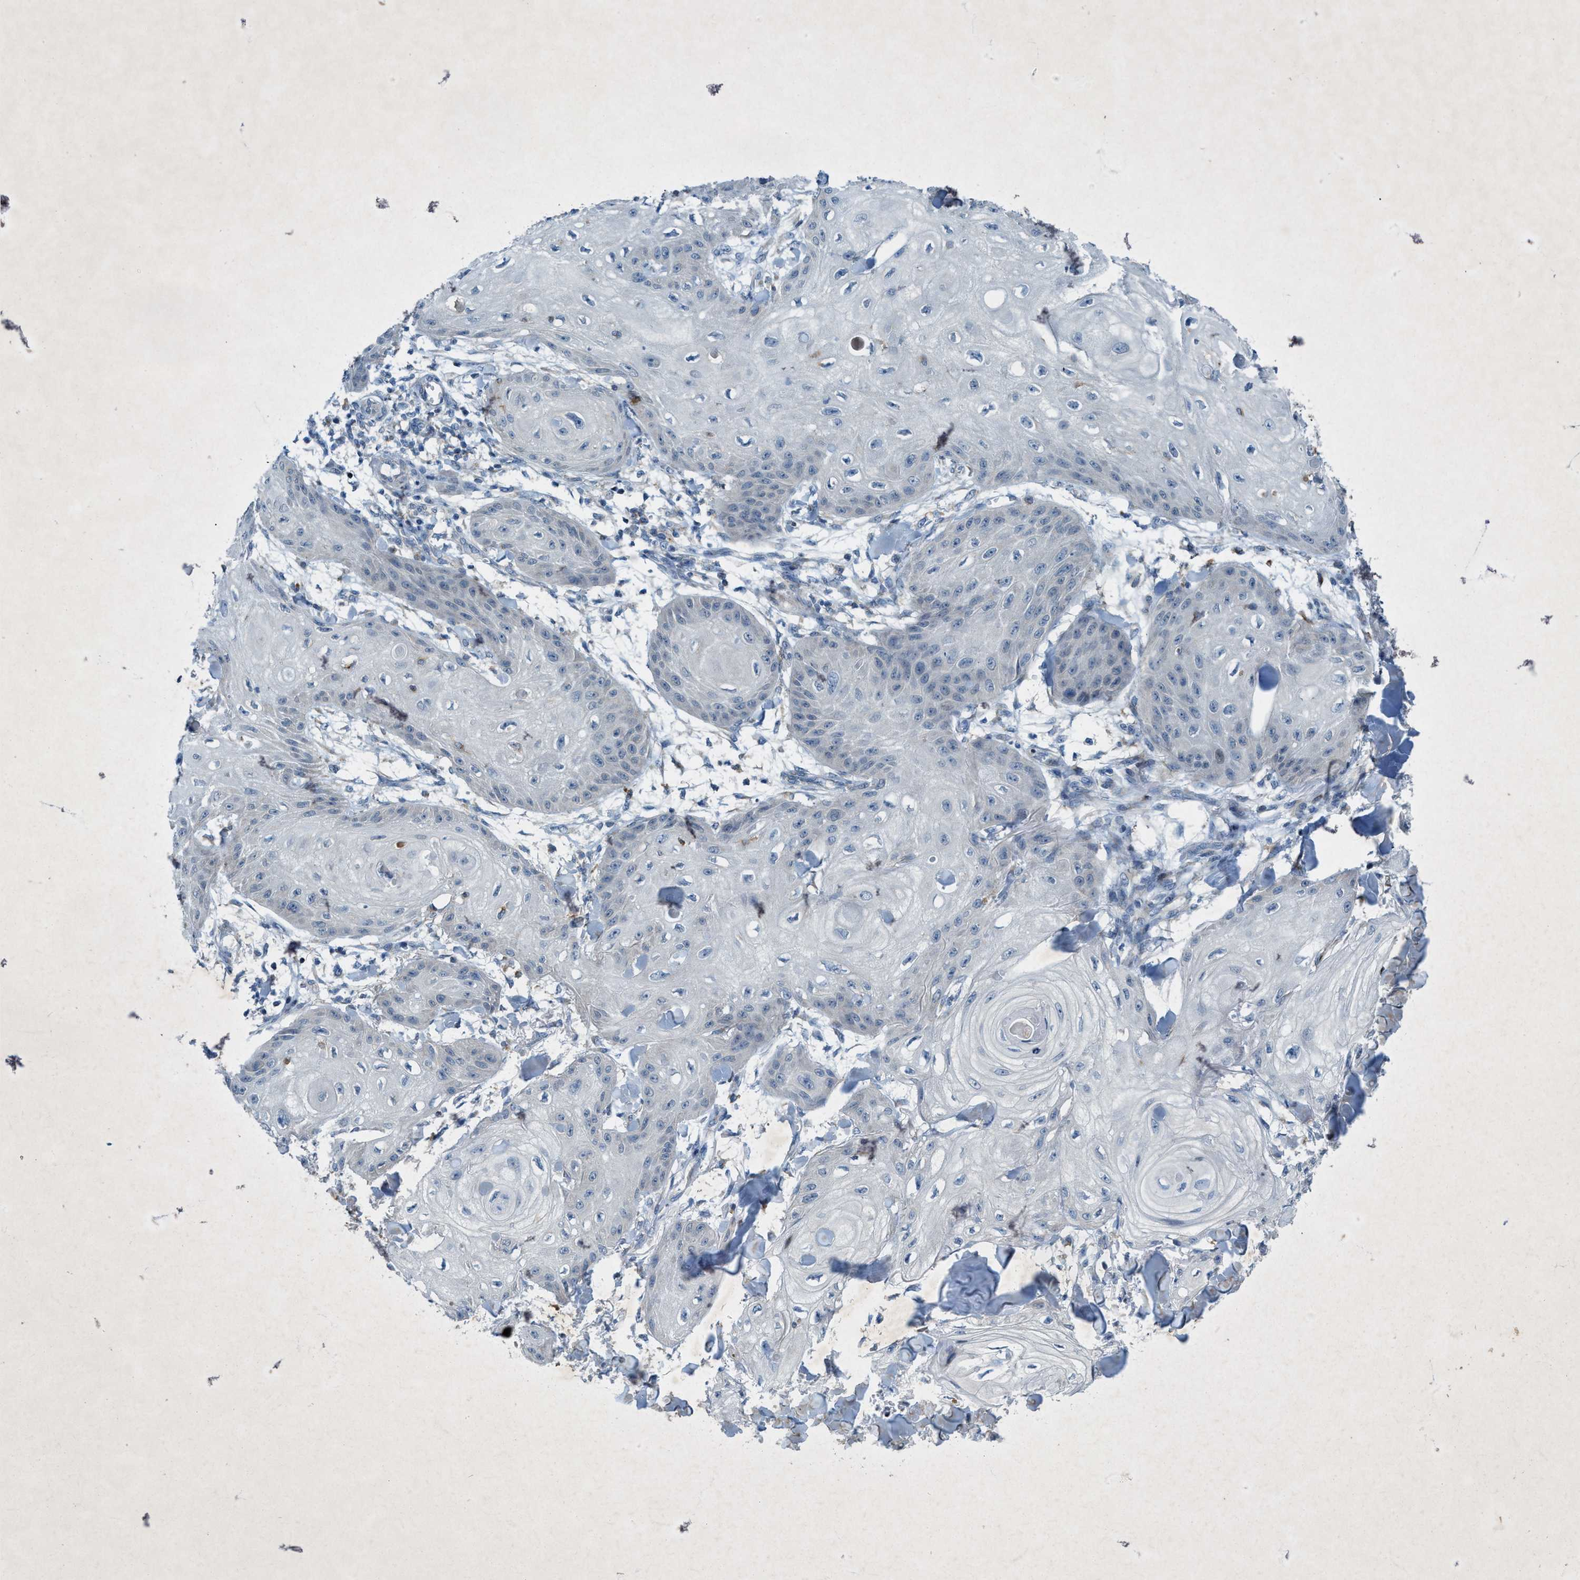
{"staining": {"intensity": "negative", "quantity": "none", "location": "none"}, "tissue": "skin cancer", "cell_type": "Tumor cells", "image_type": "cancer", "snomed": [{"axis": "morphology", "description": "Squamous cell carcinoma, NOS"}, {"axis": "topography", "description": "Skin"}], "caption": "The photomicrograph displays no significant expression in tumor cells of squamous cell carcinoma (skin).", "gene": "URGCP", "patient": {"sex": "male", "age": 74}}